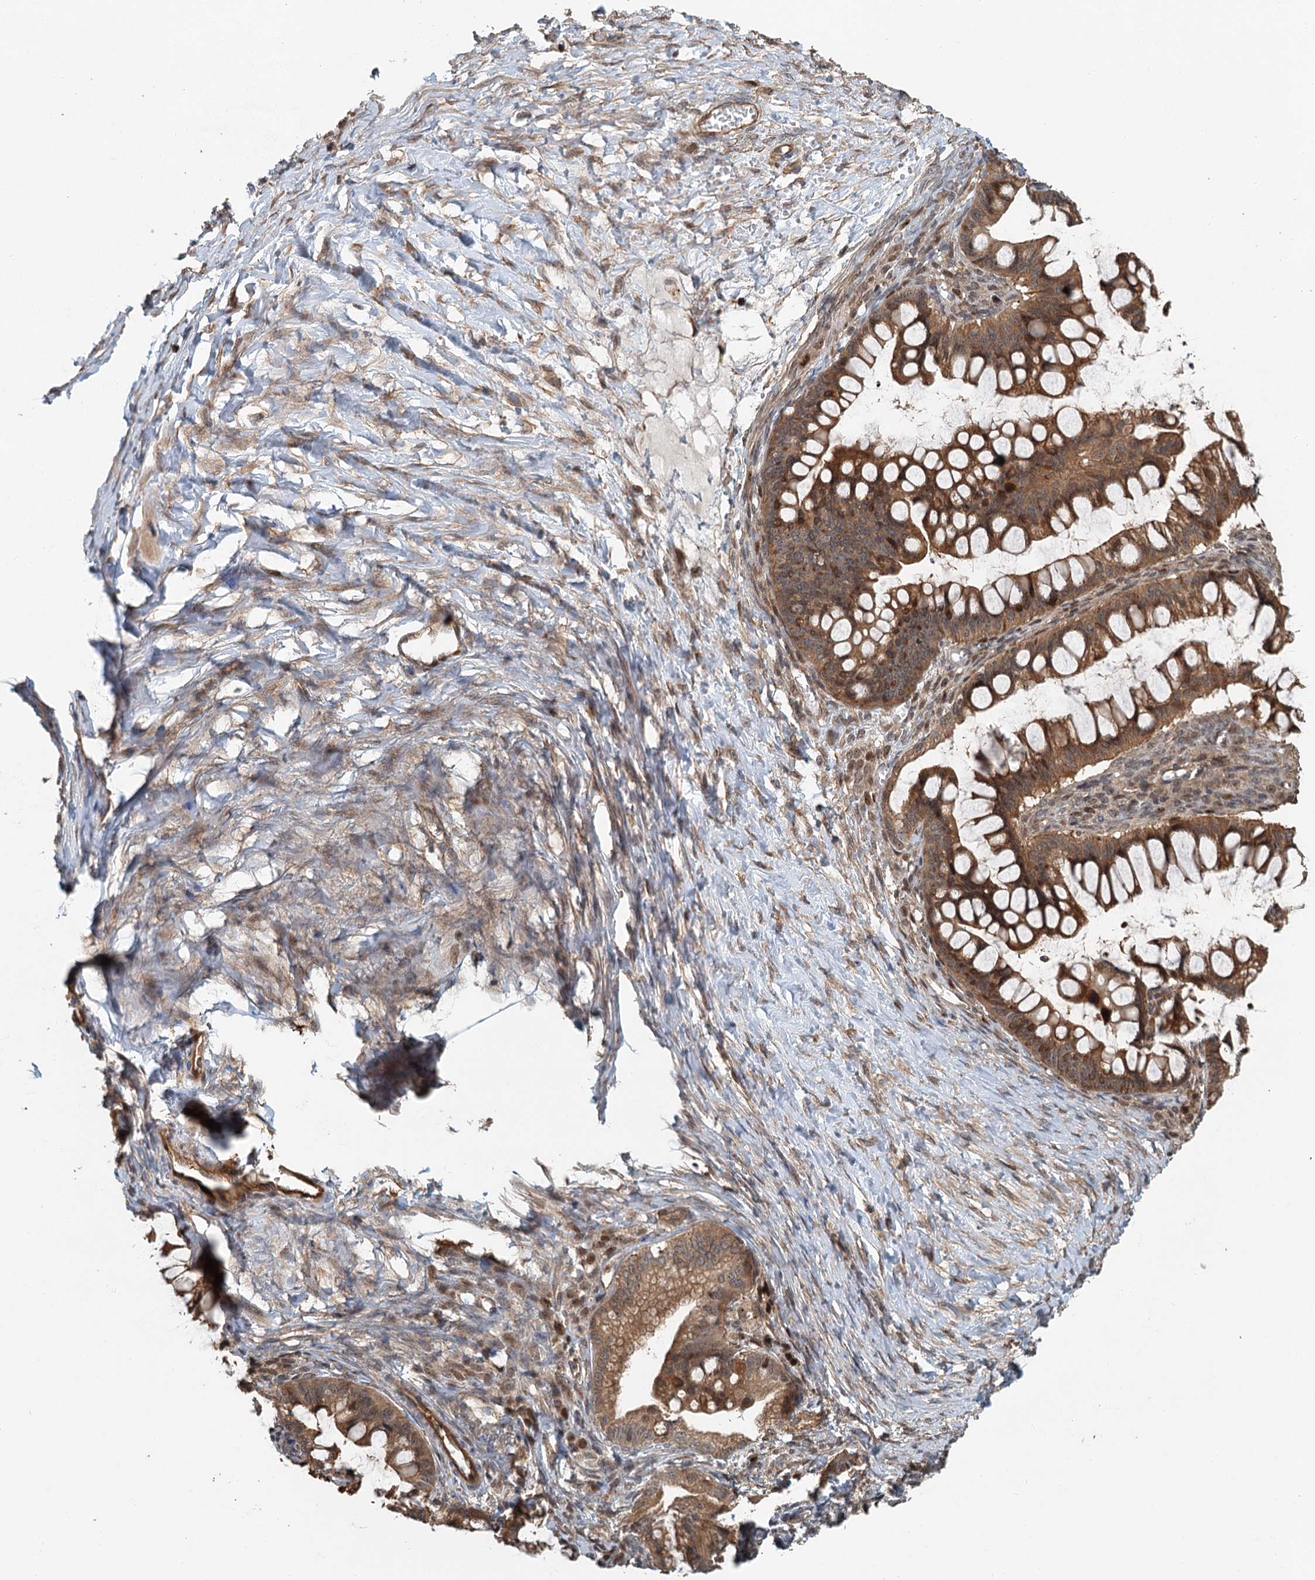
{"staining": {"intensity": "moderate", "quantity": ">75%", "location": "cytoplasmic/membranous"}, "tissue": "ovarian cancer", "cell_type": "Tumor cells", "image_type": "cancer", "snomed": [{"axis": "morphology", "description": "Cystadenocarcinoma, mucinous, NOS"}, {"axis": "topography", "description": "Ovary"}], "caption": "Immunohistochemical staining of ovarian cancer shows moderate cytoplasmic/membranous protein expression in about >75% of tumor cells.", "gene": "ZNF527", "patient": {"sex": "female", "age": 73}}